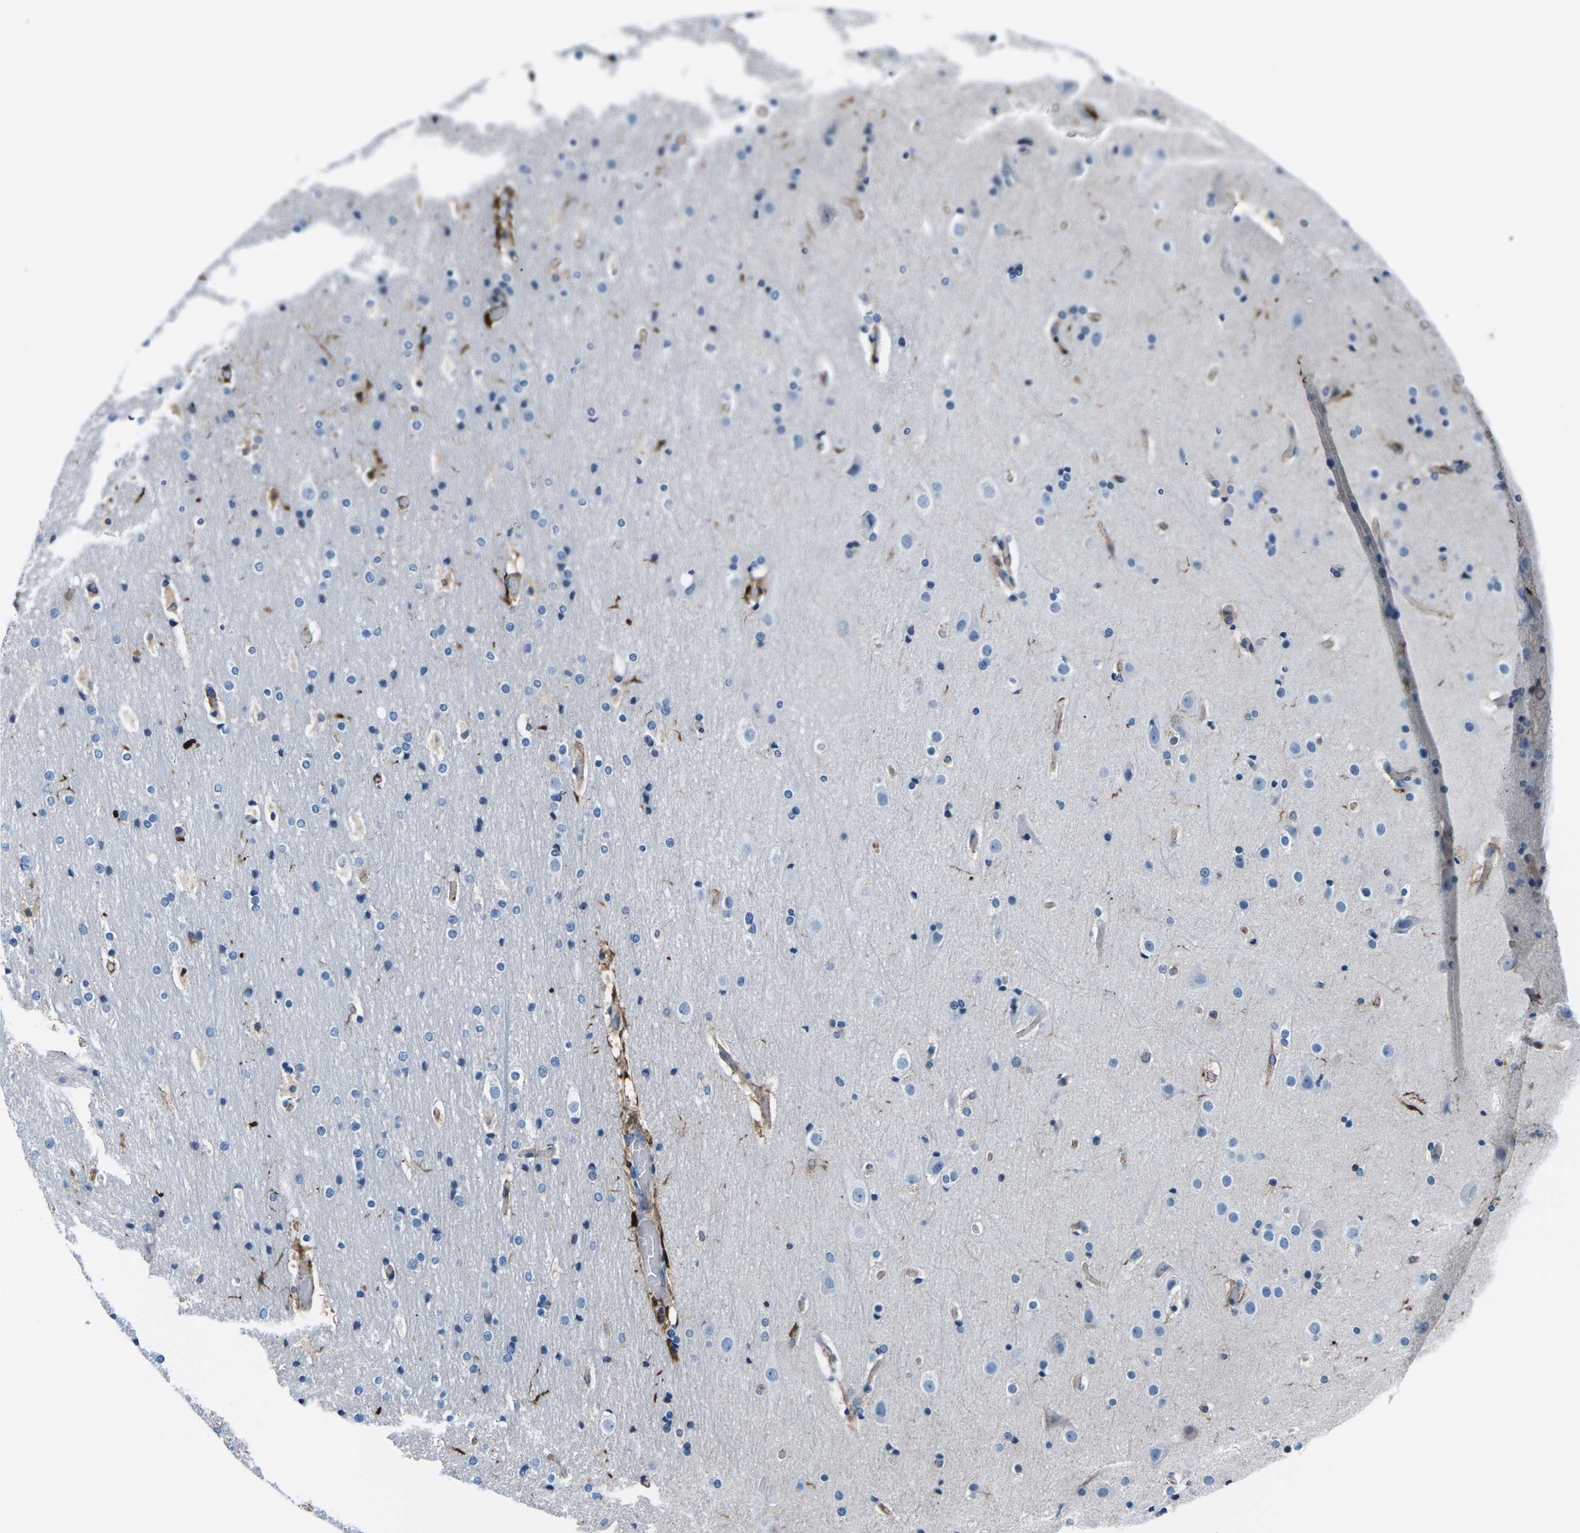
{"staining": {"intensity": "moderate", "quantity": "<25%", "location": "cytoplasmic/membranous"}, "tissue": "cerebral cortex", "cell_type": "Endothelial cells", "image_type": "normal", "snomed": [{"axis": "morphology", "description": "Normal tissue, NOS"}, {"axis": "topography", "description": "Cerebral cortex"}], "caption": "Cerebral cortex stained for a protein exhibits moderate cytoplasmic/membranous positivity in endothelial cells. Immunohistochemistry (ihc) stains the protein in brown and the nuclei are stained blue.", "gene": "SOCS4", "patient": {"sex": "male", "age": 57}}